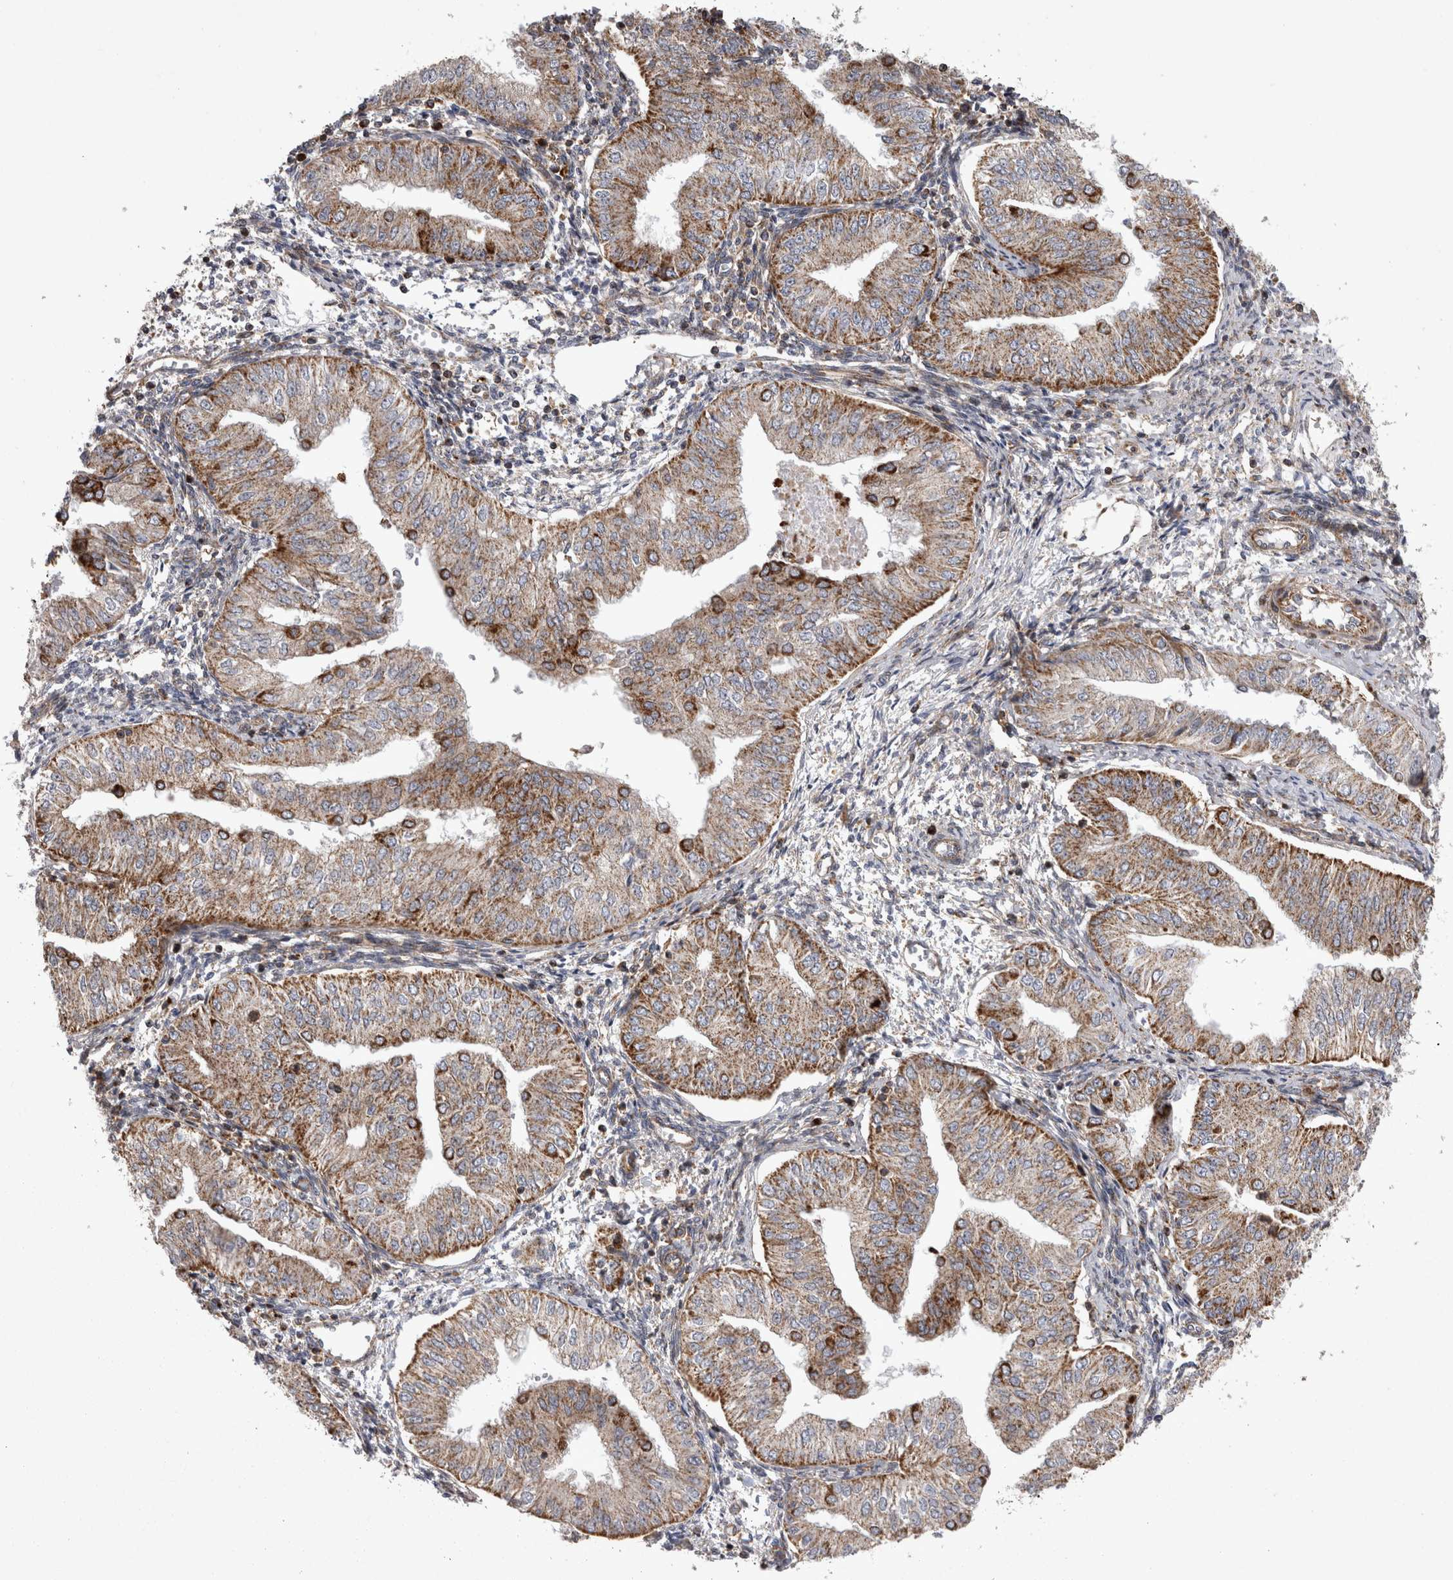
{"staining": {"intensity": "moderate", "quantity": ">75%", "location": "cytoplasmic/membranous"}, "tissue": "endometrial cancer", "cell_type": "Tumor cells", "image_type": "cancer", "snomed": [{"axis": "morphology", "description": "Normal tissue, NOS"}, {"axis": "morphology", "description": "Adenocarcinoma, NOS"}, {"axis": "topography", "description": "Endometrium"}], "caption": "A brown stain highlights moderate cytoplasmic/membranous expression of a protein in human endometrial cancer (adenocarcinoma) tumor cells.", "gene": "TSPOAP1", "patient": {"sex": "female", "age": 53}}